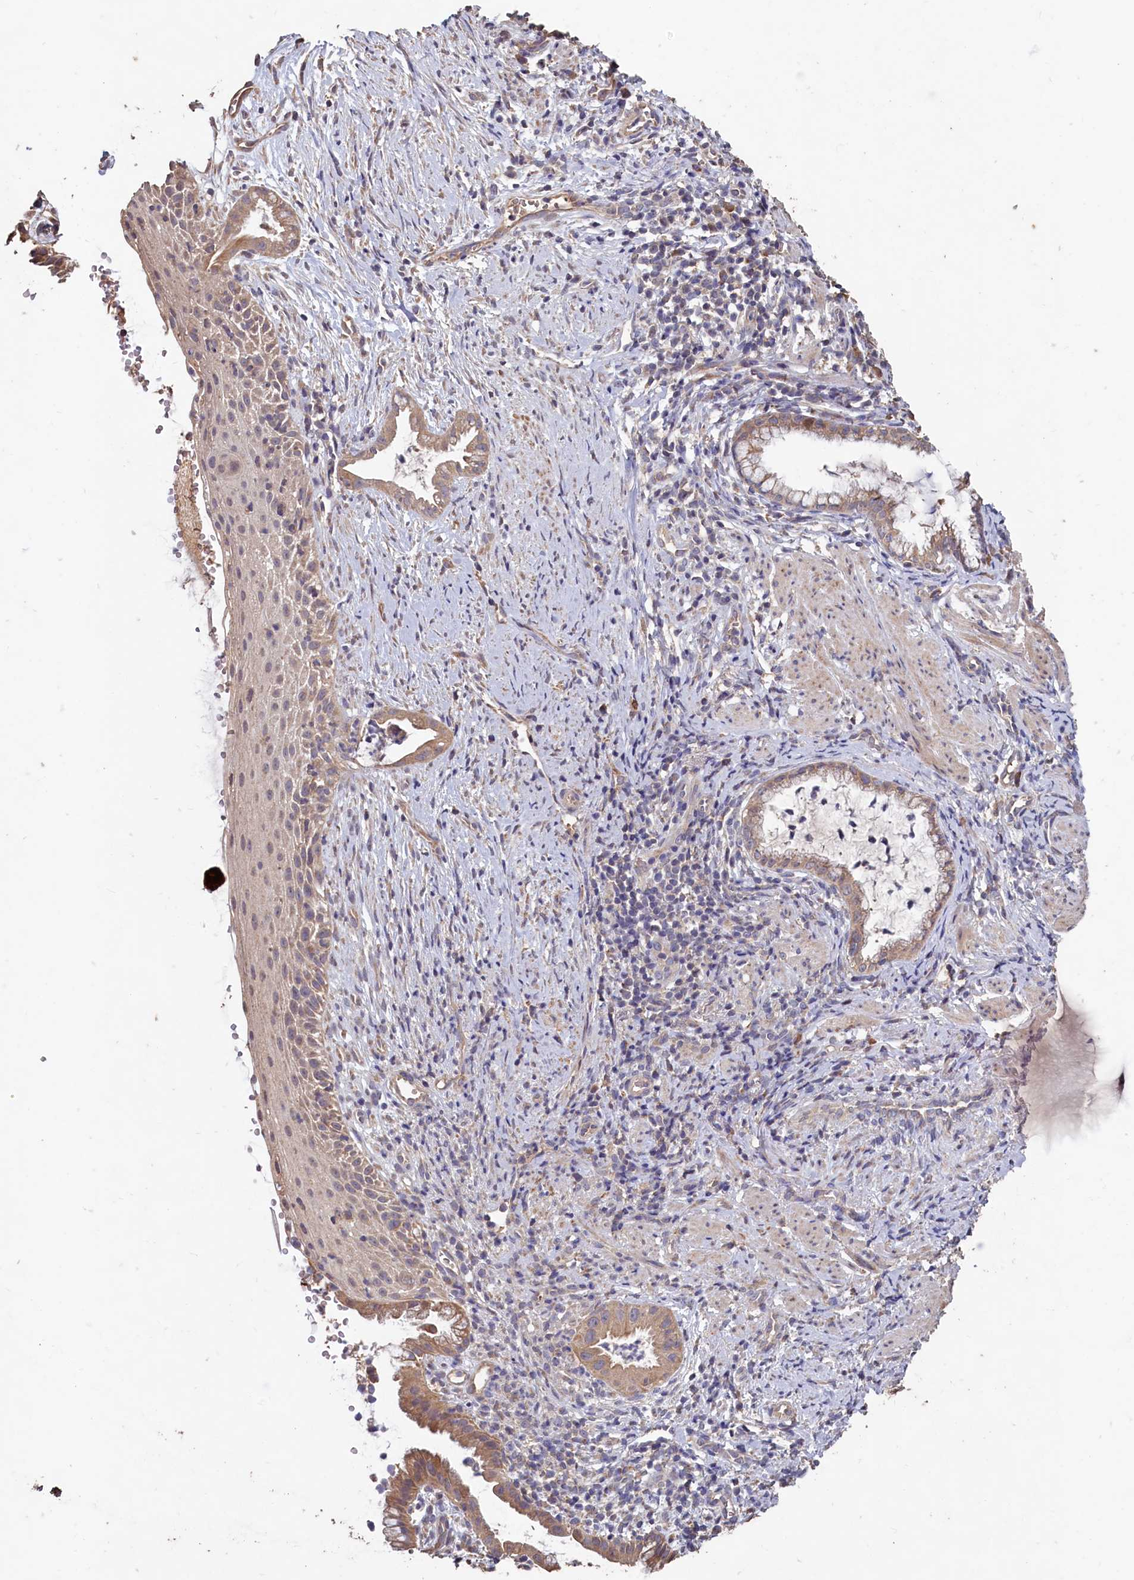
{"staining": {"intensity": "weak", "quantity": ">75%", "location": "cytoplasmic/membranous"}, "tissue": "cervix", "cell_type": "Glandular cells", "image_type": "normal", "snomed": [{"axis": "morphology", "description": "Normal tissue, NOS"}, {"axis": "topography", "description": "Cervix"}], "caption": "Protein staining of normal cervix shows weak cytoplasmic/membranous expression in approximately >75% of glandular cells. The protein of interest is shown in brown color, while the nuclei are stained blue.", "gene": "FUNDC1", "patient": {"sex": "female", "age": 36}}